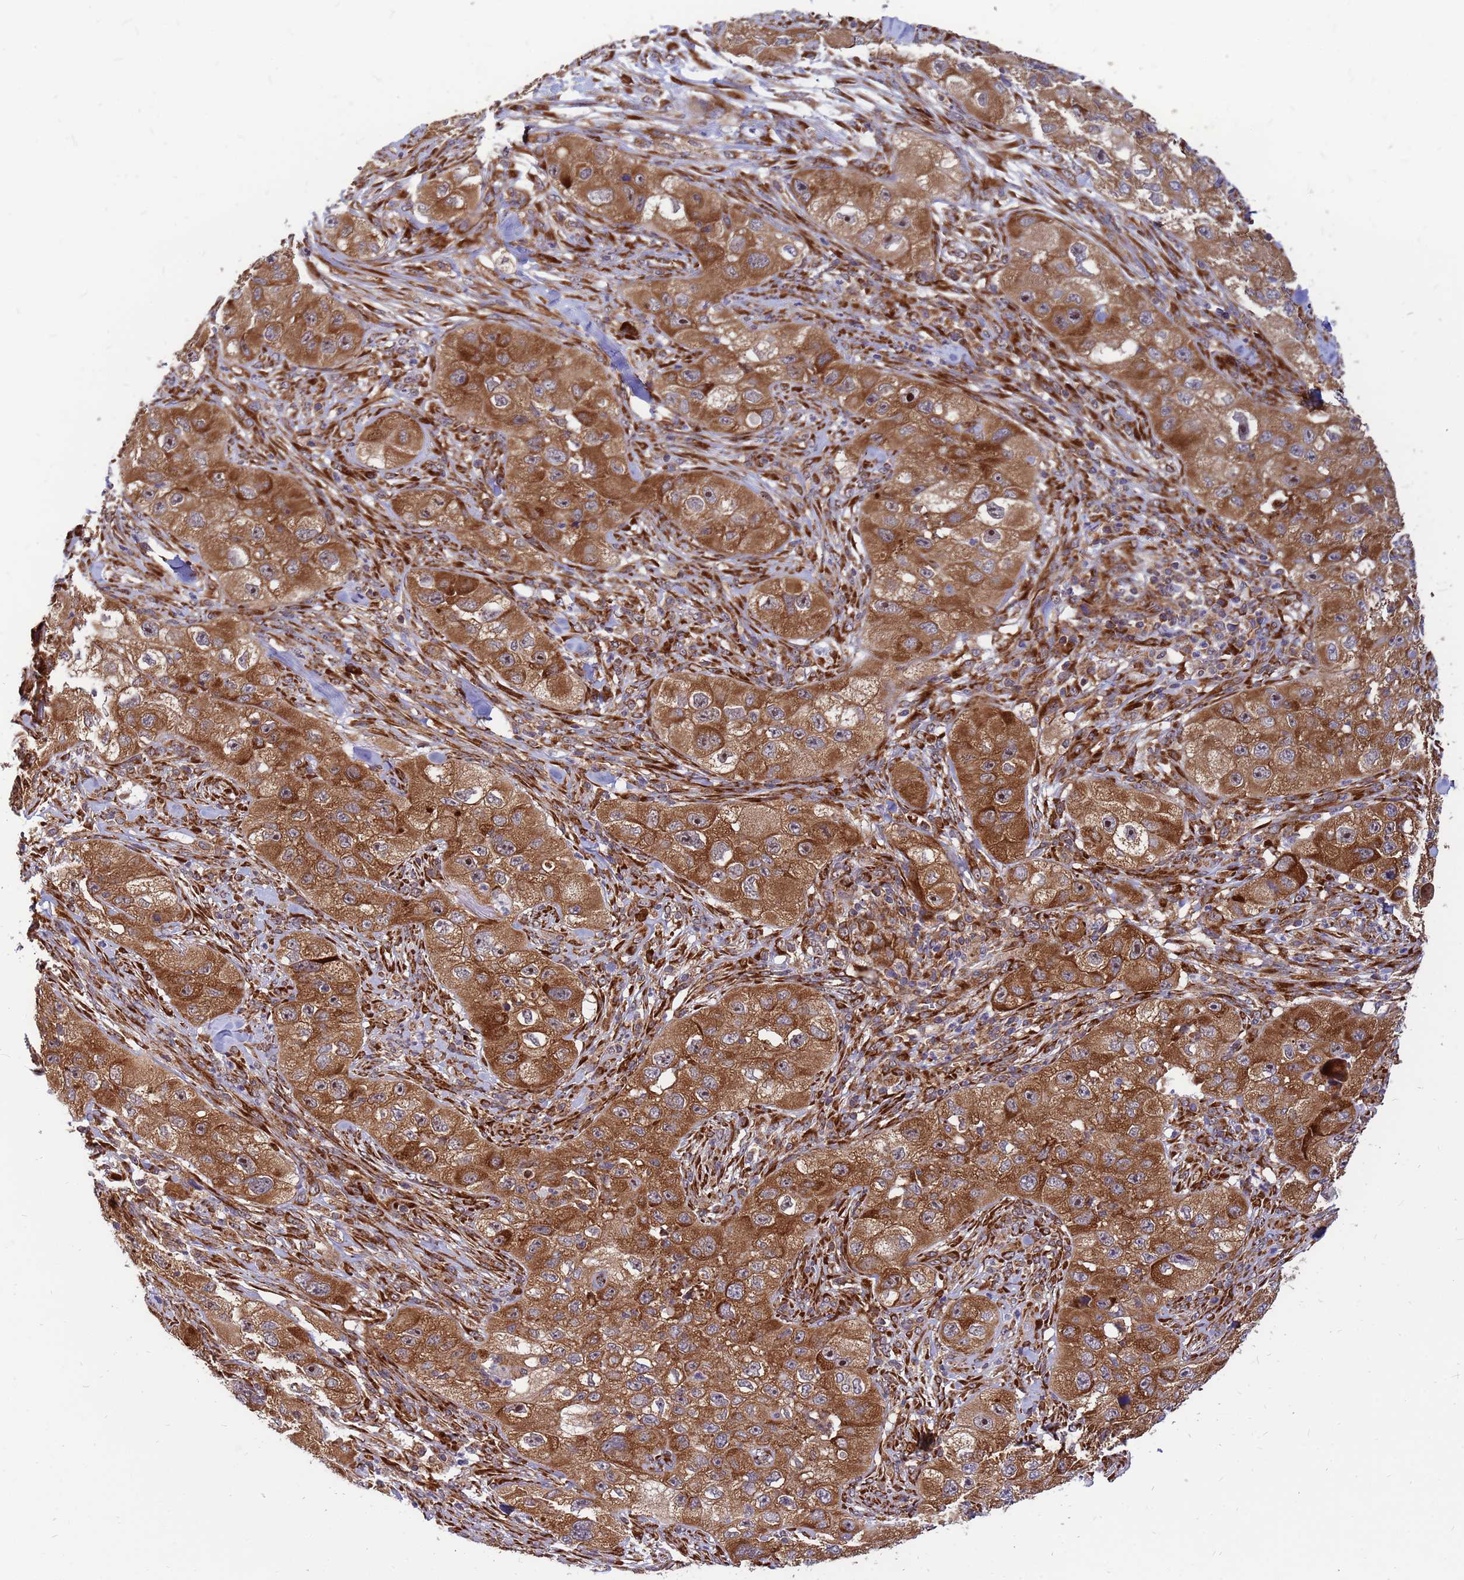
{"staining": {"intensity": "moderate", "quantity": ">75%", "location": "cytoplasmic/membranous,nuclear"}, "tissue": "skin cancer", "cell_type": "Tumor cells", "image_type": "cancer", "snomed": [{"axis": "morphology", "description": "Squamous cell carcinoma, NOS"}, {"axis": "topography", "description": "Skin"}, {"axis": "topography", "description": "Subcutis"}], "caption": "Immunohistochemical staining of human skin cancer exhibits medium levels of moderate cytoplasmic/membranous and nuclear protein positivity in approximately >75% of tumor cells. Using DAB (brown) and hematoxylin (blue) stains, captured at high magnification using brightfield microscopy.", "gene": "RPL8", "patient": {"sex": "male", "age": 73}}